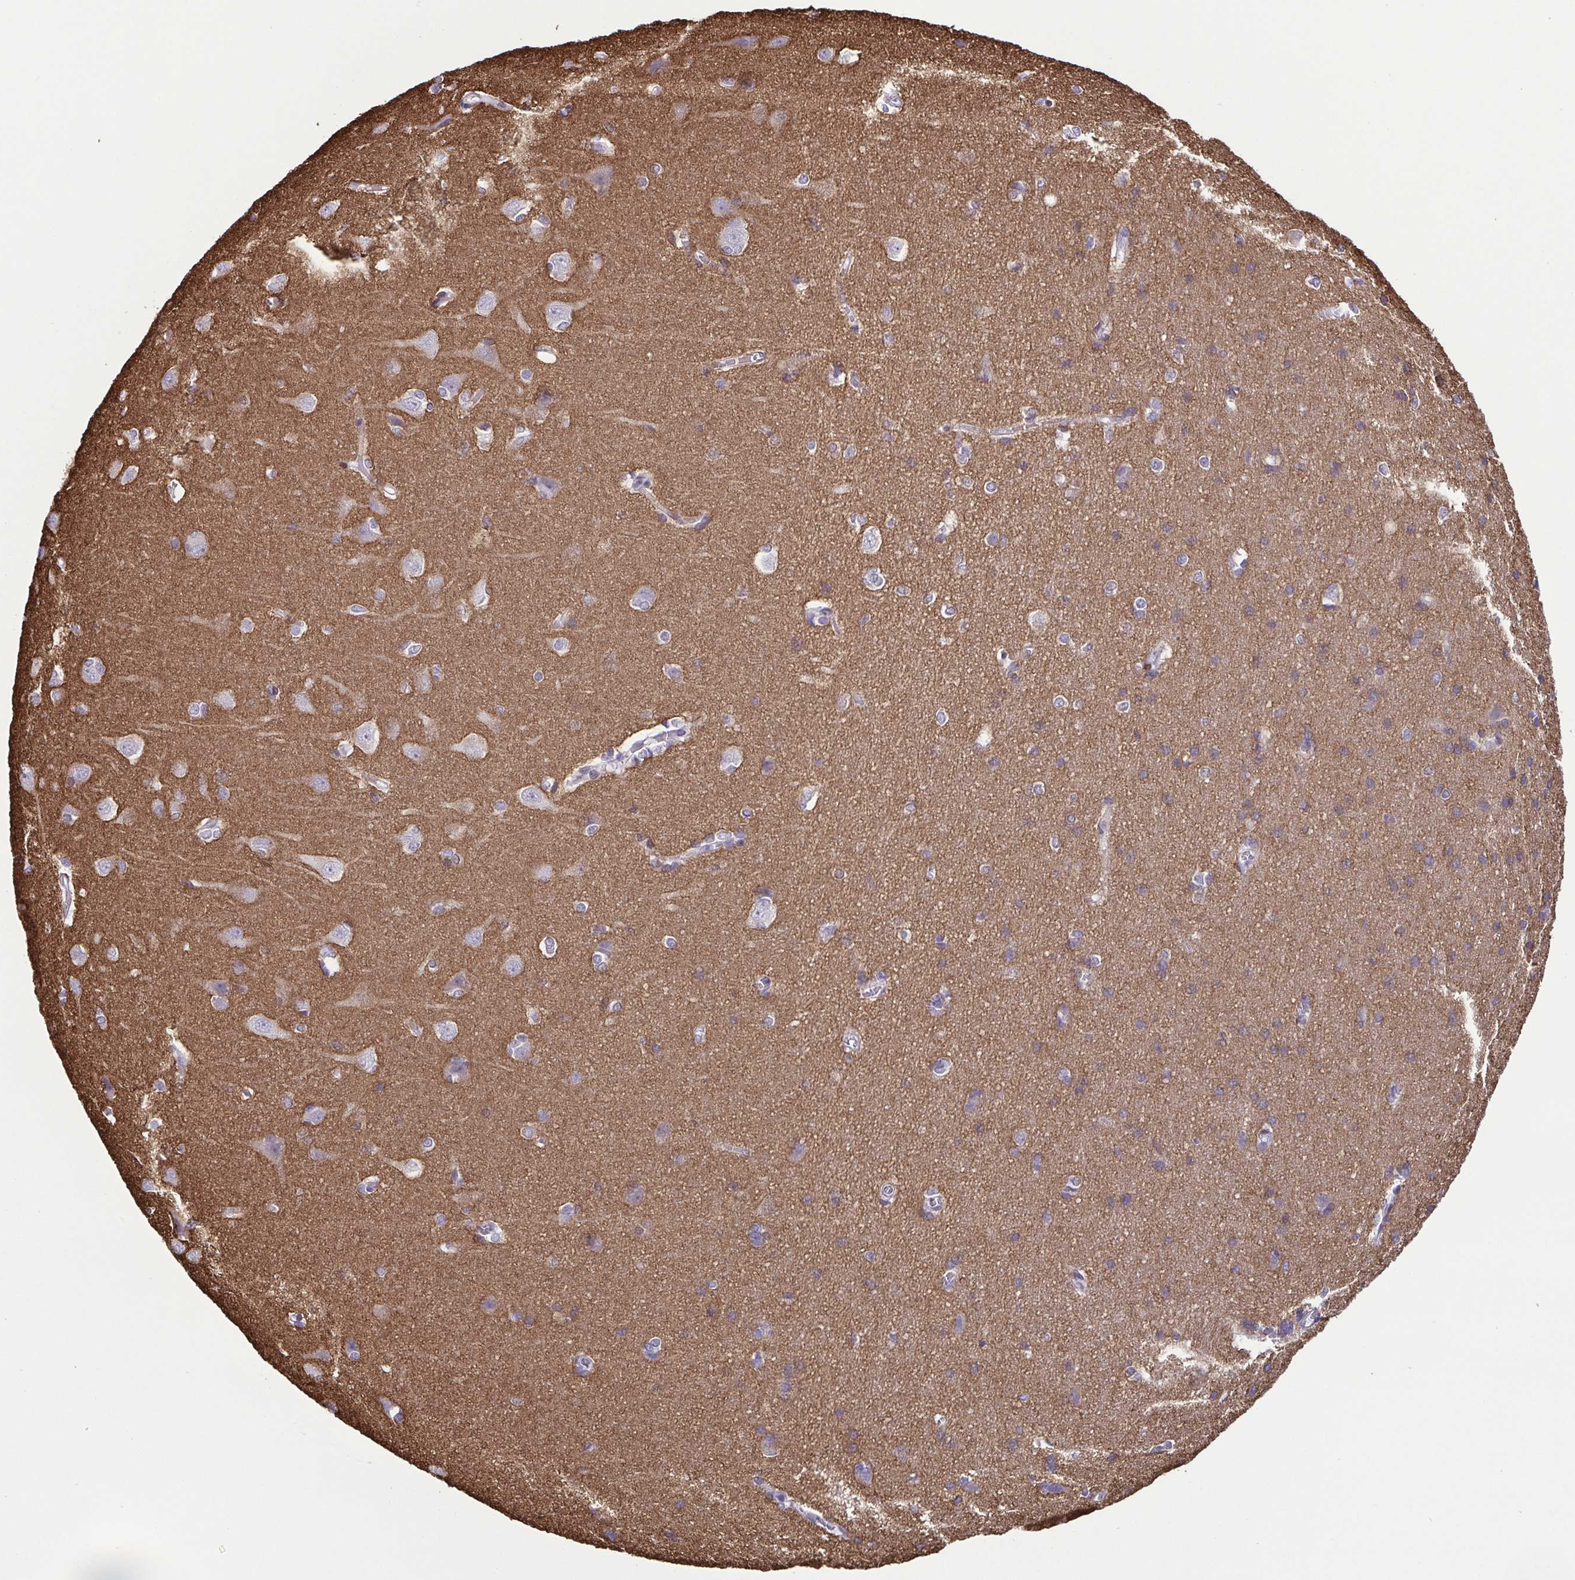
{"staining": {"intensity": "negative", "quantity": "none", "location": "none"}, "tissue": "cerebral cortex", "cell_type": "Endothelial cells", "image_type": "normal", "snomed": [{"axis": "morphology", "description": "Normal tissue, NOS"}, {"axis": "topography", "description": "Cerebral cortex"}], "caption": "A high-resolution histopathology image shows IHC staining of normal cerebral cortex, which exhibits no significant staining in endothelial cells.", "gene": "IRF1", "patient": {"sex": "male", "age": 37}}